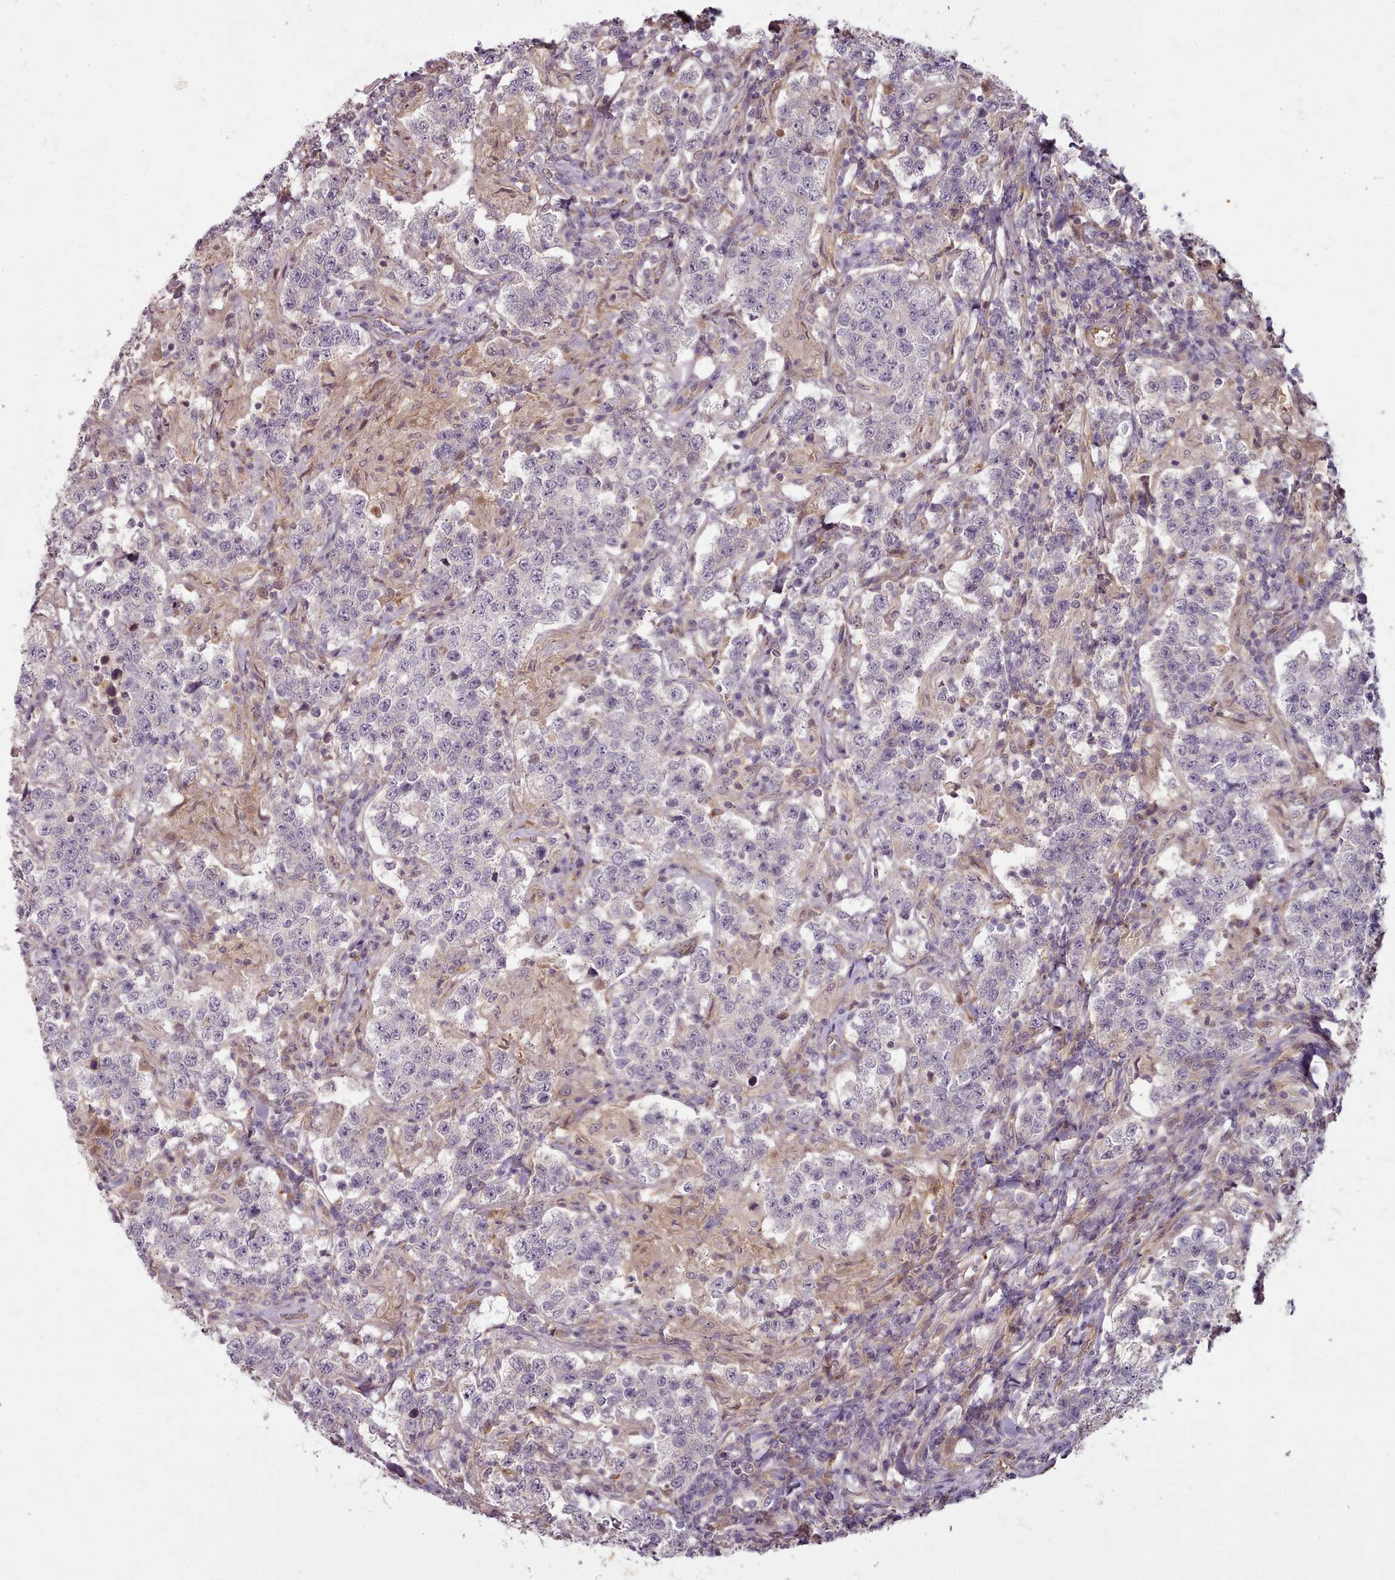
{"staining": {"intensity": "negative", "quantity": "none", "location": "none"}, "tissue": "testis cancer", "cell_type": "Tumor cells", "image_type": "cancer", "snomed": [{"axis": "morphology", "description": "Seminoma, NOS"}, {"axis": "morphology", "description": "Carcinoma, Embryonal, NOS"}, {"axis": "topography", "description": "Testis"}], "caption": "A micrograph of testis cancer stained for a protein demonstrates no brown staining in tumor cells.", "gene": "C1QTNF5", "patient": {"sex": "male", "age": 41}}